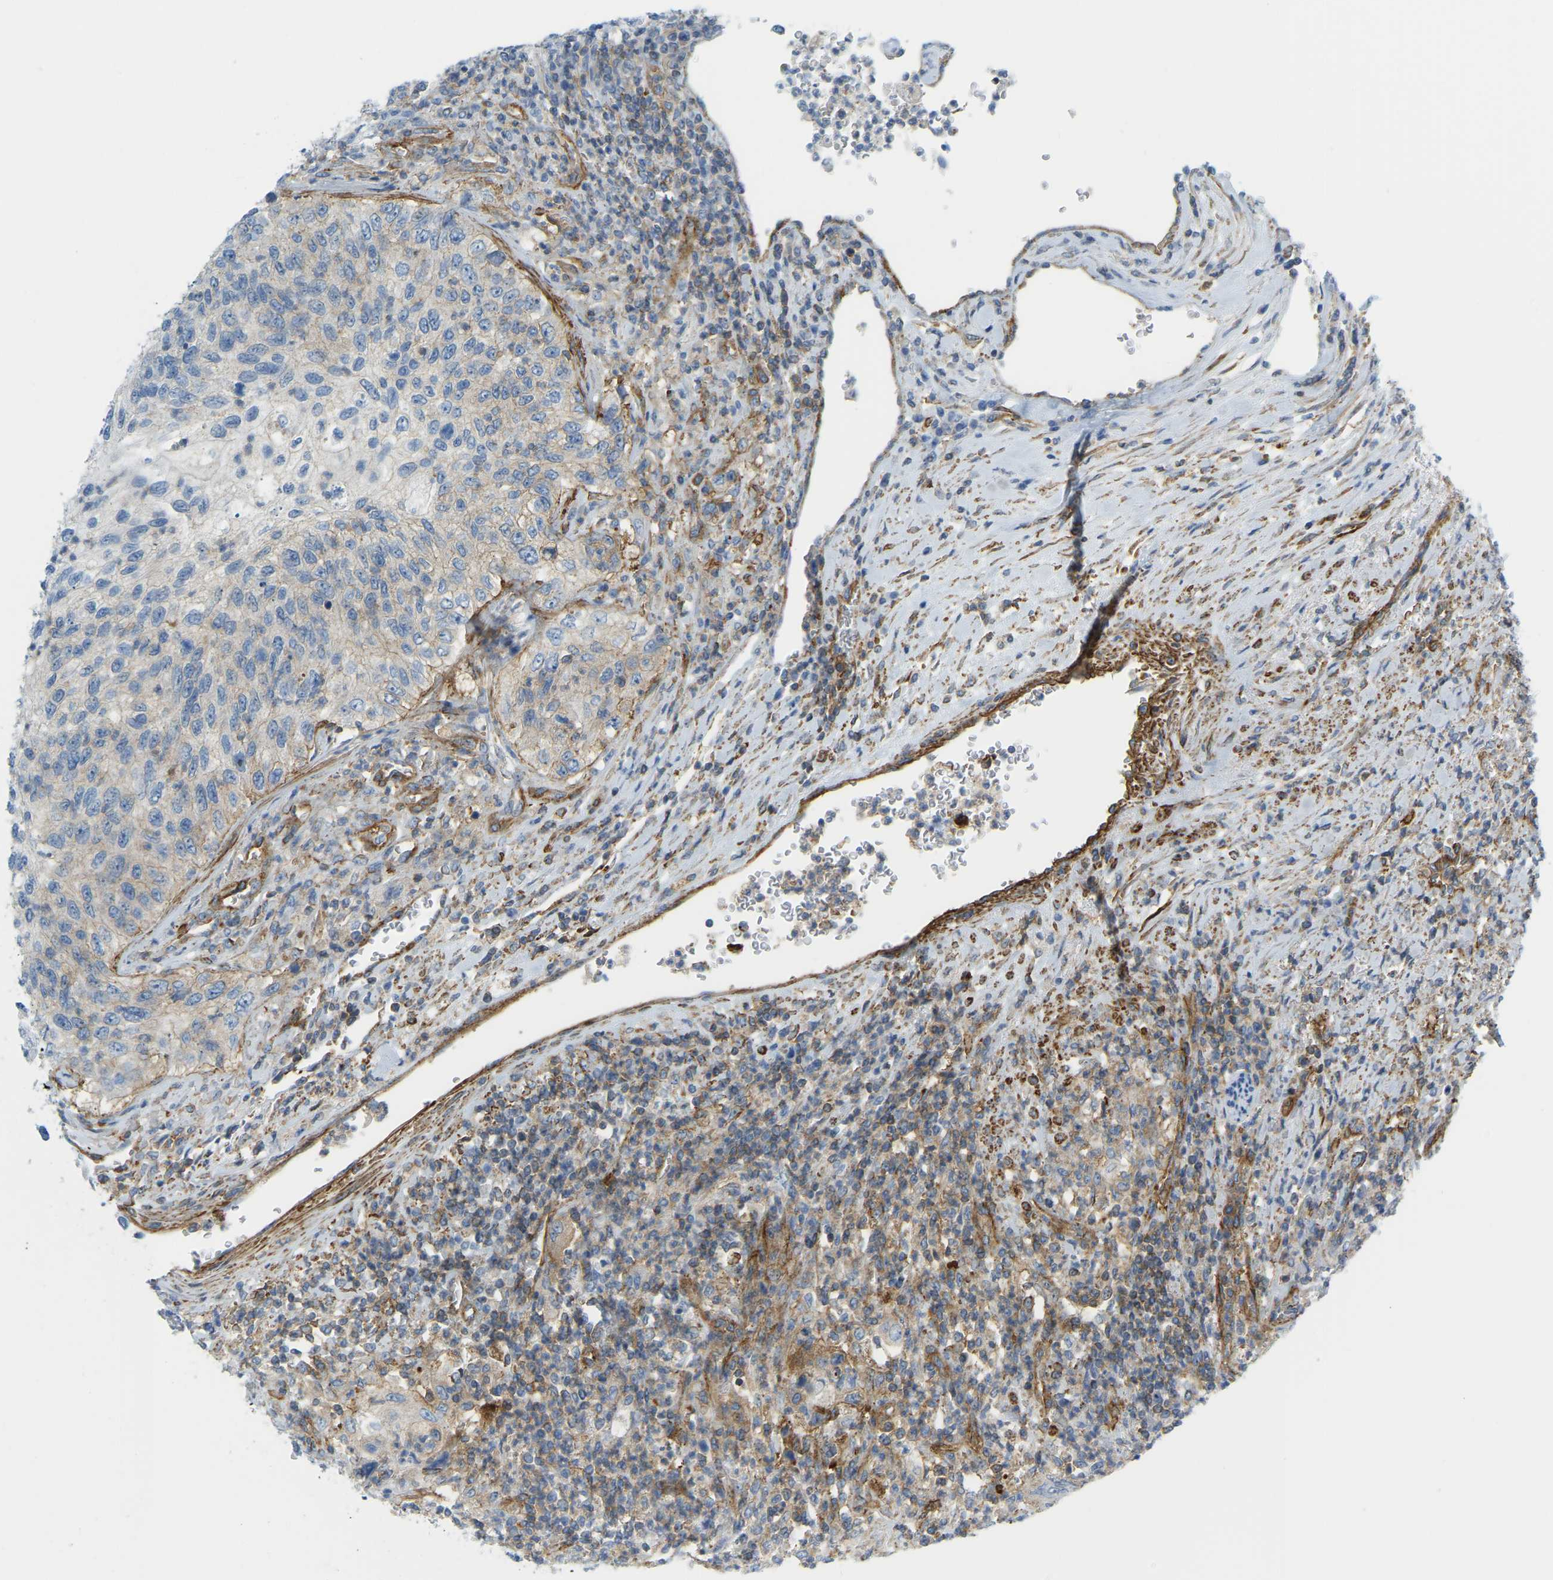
{"staining": {"intensity": "moderate", "quantity": "<25%", "location": "cytoplasmic/membranous"}, "tissue": "urothelial cancer", "cell_type": "Tumor cells", "image_type": "cancer", "snomed": [{"axis": "morphology", "description": "Urothelial carcinoma, High grade"}, {"axis": "topography", "description": "Urinary bladder"}], "caption": "A low amount of moderate cytoplasmic/membranous staining is appreciated in about <25% of tumor cells in urothelial carcinoma (high-grade) tissue.", "gene": "MYL3", "patient": {"sex": "female", "age": 60}}